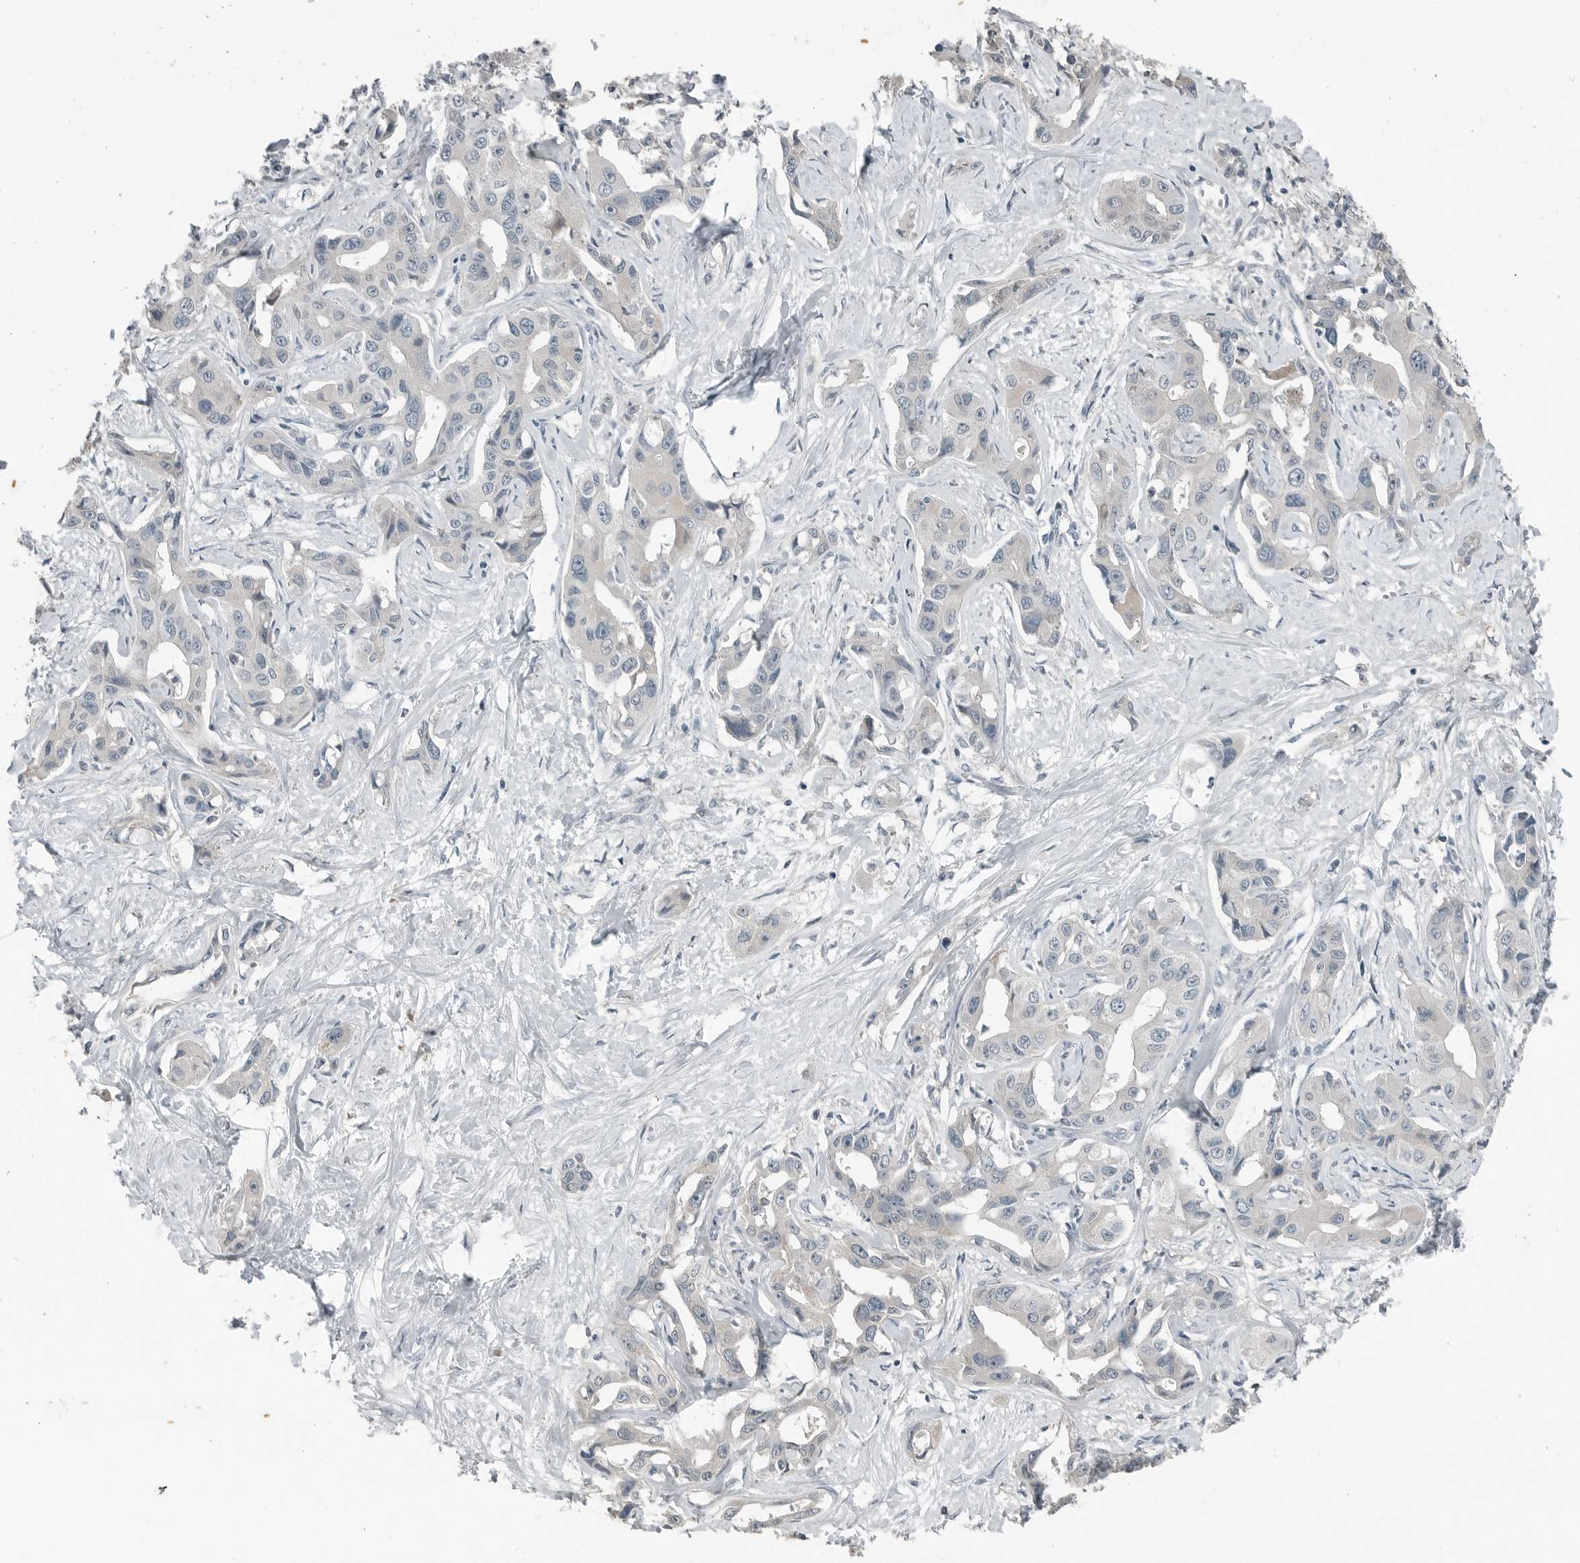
{"staining": {"intensity": "negative", "quantity": "none", "location": "none"}, "tissue": "liver cancer", "cell_type": "Tumor cells", "image_type": "cancer", "snomed": [{"axis": "morphology", "description": "Cholangiocarcinoma"}, {"axis": "topography", "description": "Liver"}], "caption": "Immunohistochemistry (IHC) image of neoplastic tissue: cholangiocarcinoma (liver) stained with DAB exhibits no significant protein expression in tumor cells. The staining is performed using DAB (3,3'-diaminobenzidine) brown chromogen with nuclei counter-stained in using hematoxylin.", "gene": "KYAT1", "patient": {"sex": "male", "age": 59}}